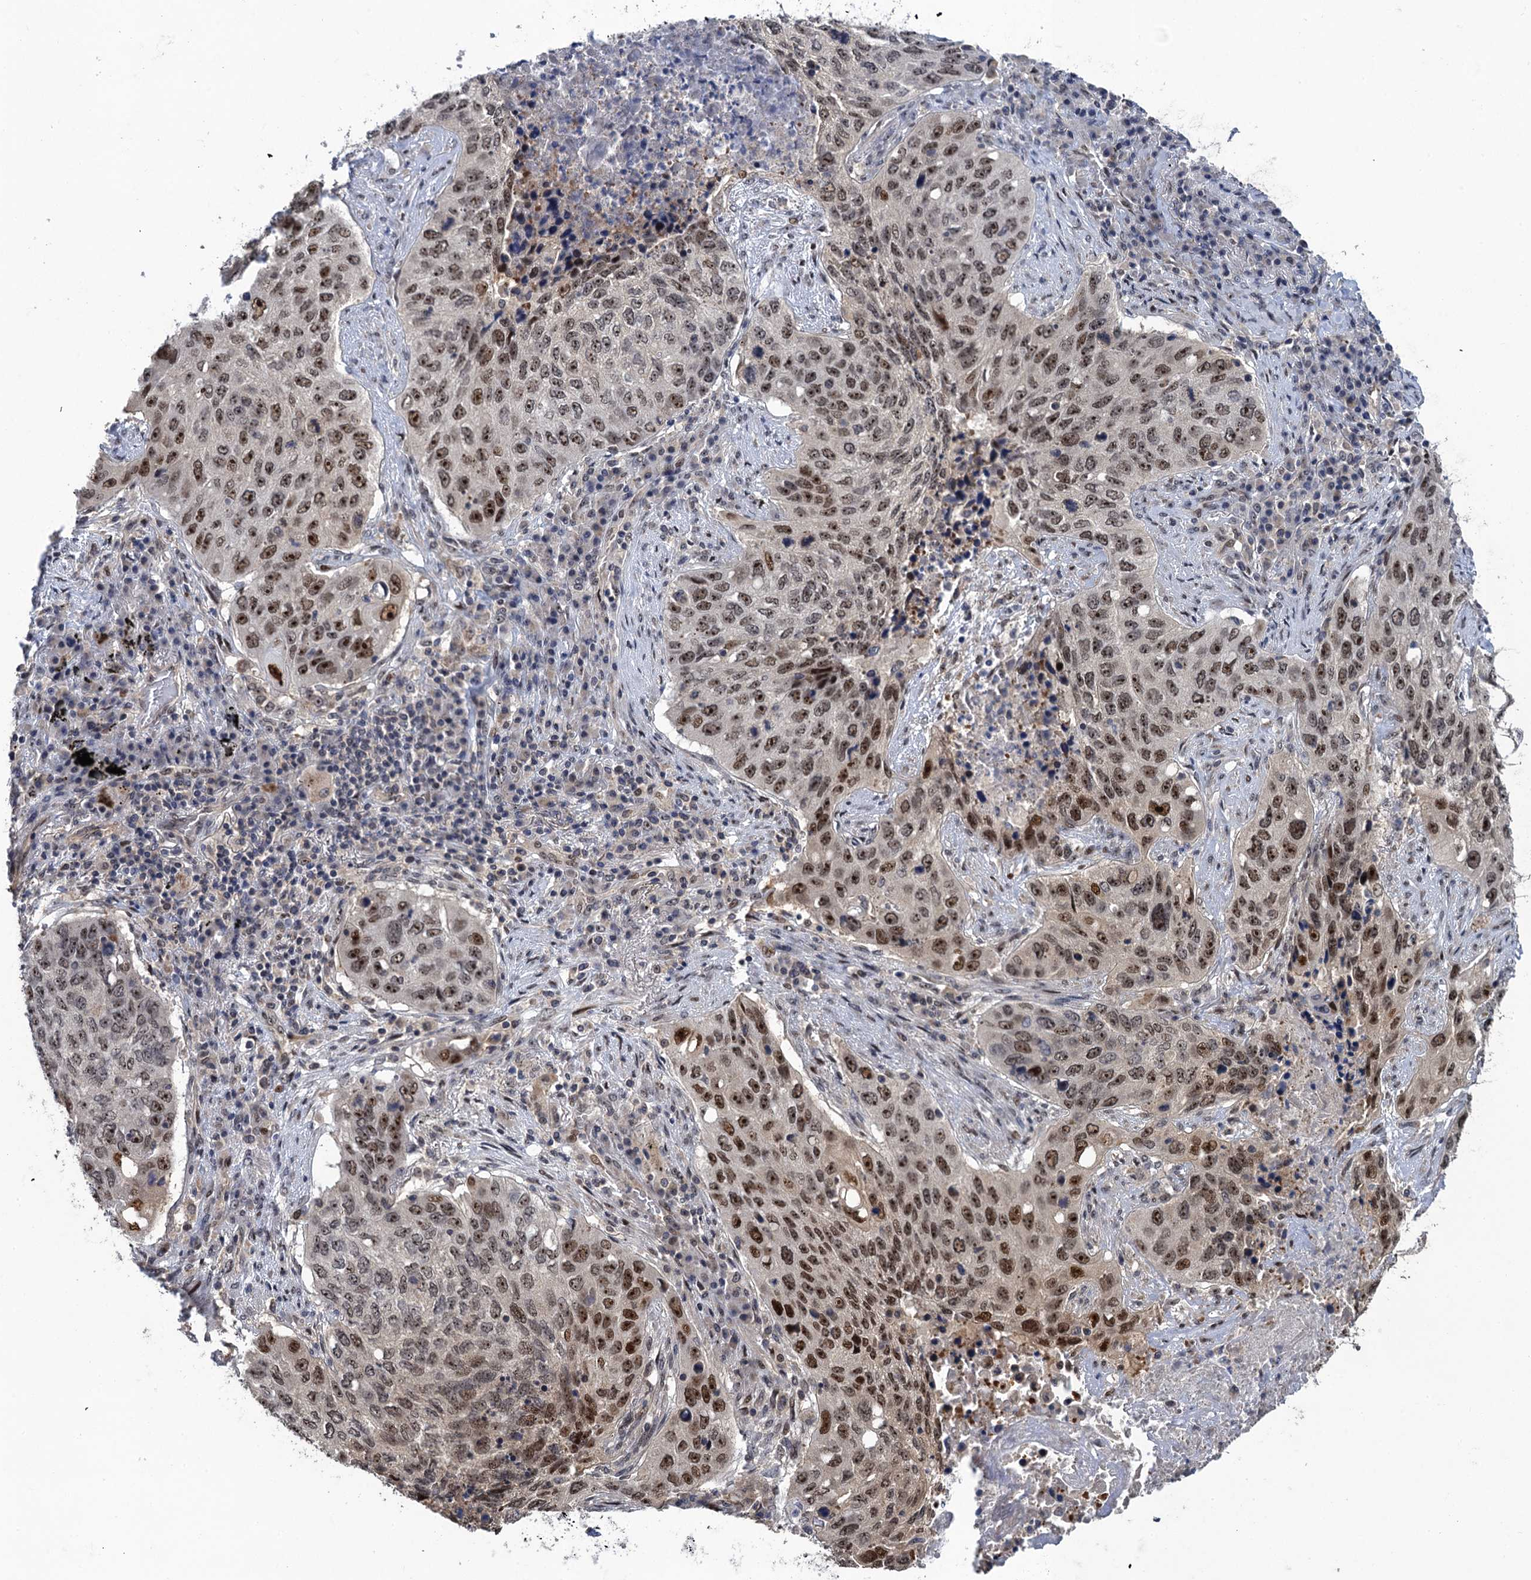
{"staining": {"intensity": "moderate", "quantity": ">75%", "location": "nuclear"}, "tissue": "lung cancer", "cell_type": "Tumor cells", "image_type": "cancer", "snomed": [{"axis": "morphology", "description": "Squamous cell carcinoma, NOS"}, {"axis": "topography", "description": "Lung"}], "caption": "The histopathology image demonstrates immunohistochemical staining of lung squamous cell carcinoma. There is moderate nuclear expression is present in approximately >75% of tumor cells.", "gene": "ZAR1L", "patient": {"sex": "female", "age": 63}}